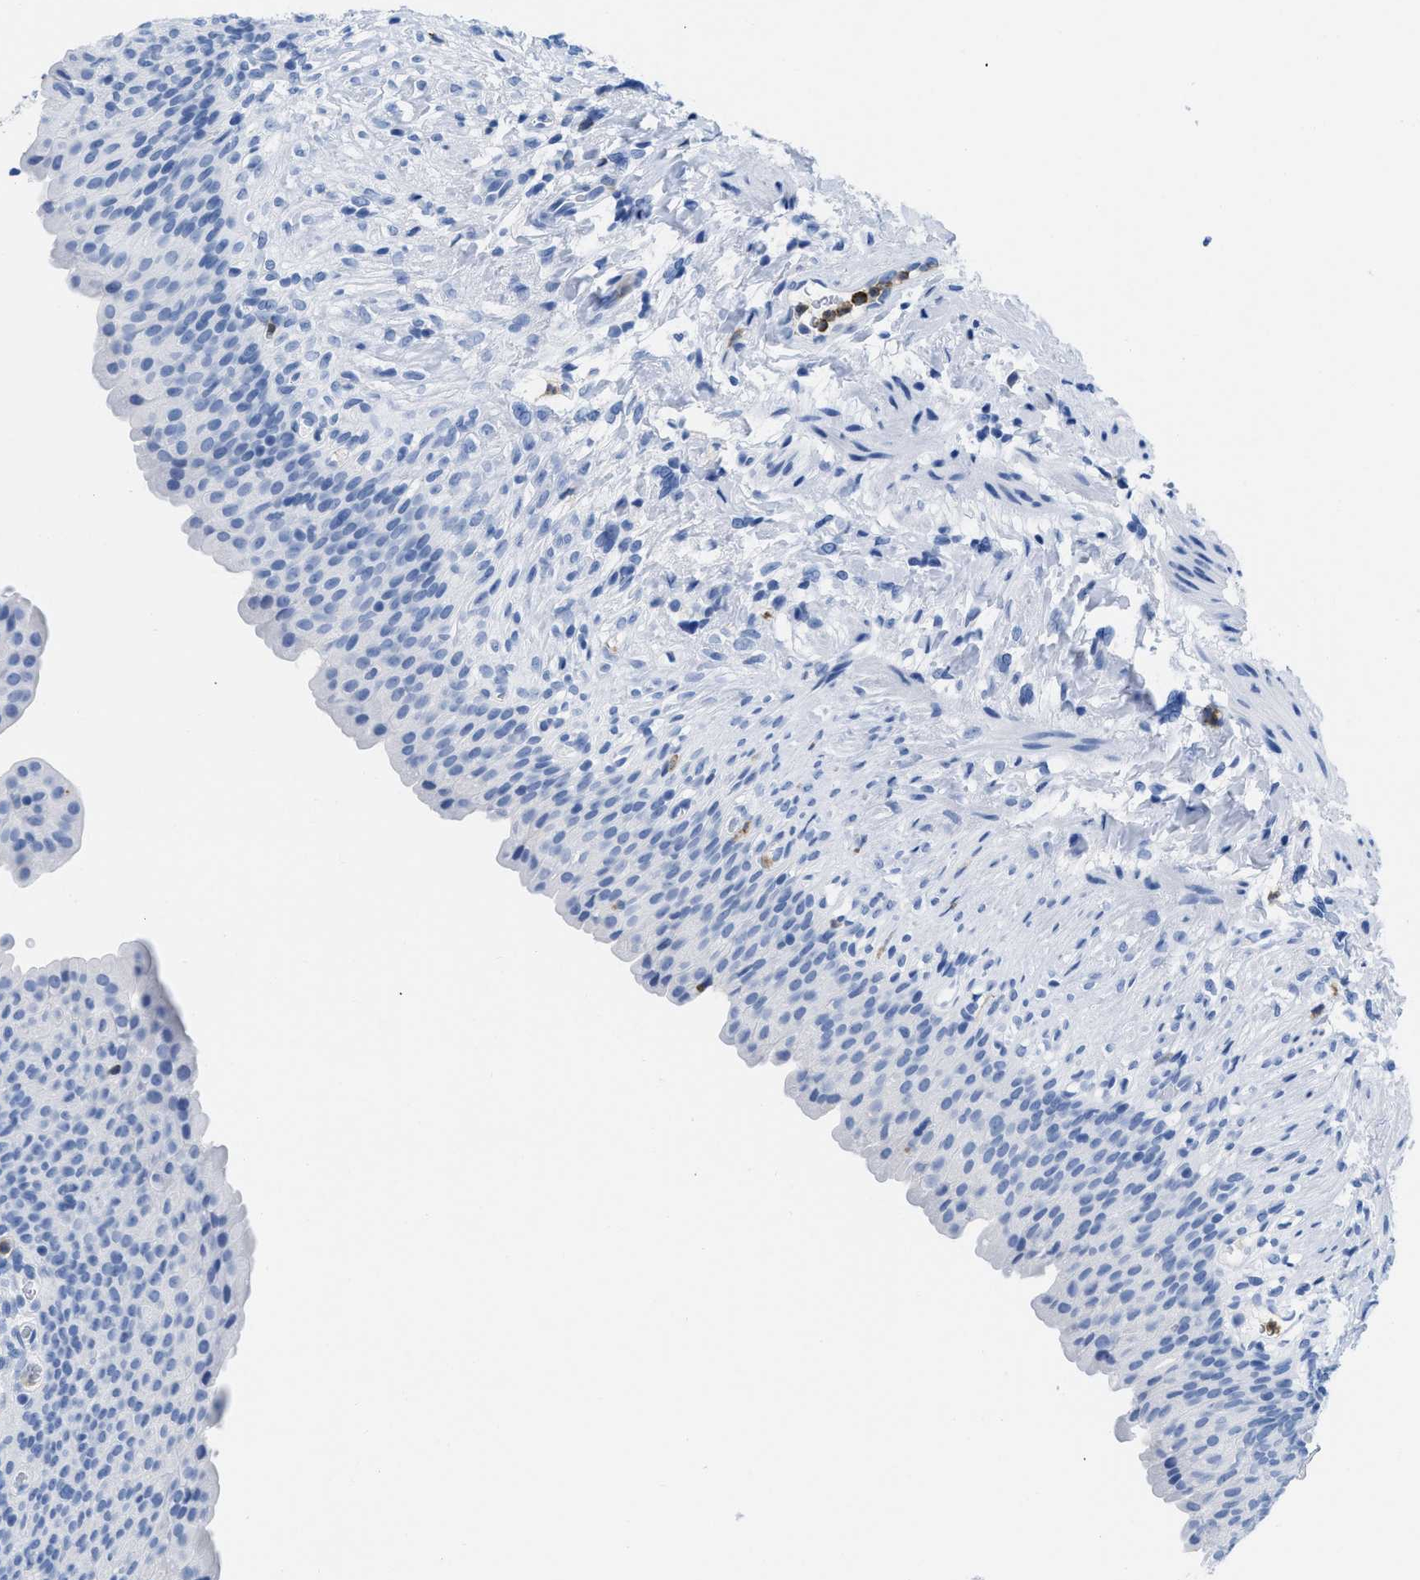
{"staining": {"intensity": "negative", "quantity": "none", "location": "none"}, "tissue": "urinary bladder", "cell_type": "Urothelial cells", "image_type": "normal", "snomed": [{"axis": "morphology", "description": "Normal tissue, NOS"}, {"axis": "topography", "description": "Urinary bladder"}], "caption": "Immunohistochemistry (IHC) micrograph of unremarkable human urinary bladder stained for a protein (brown), which reveals no positivity in urothelial cells. (DAB (3,3'-diaminobenzidine) immunohistochemistry (IHC) visualized using brightfield microscopy, high magnification).", "gene": "CR1", "patient": {"sex": "female", "age": 79}}